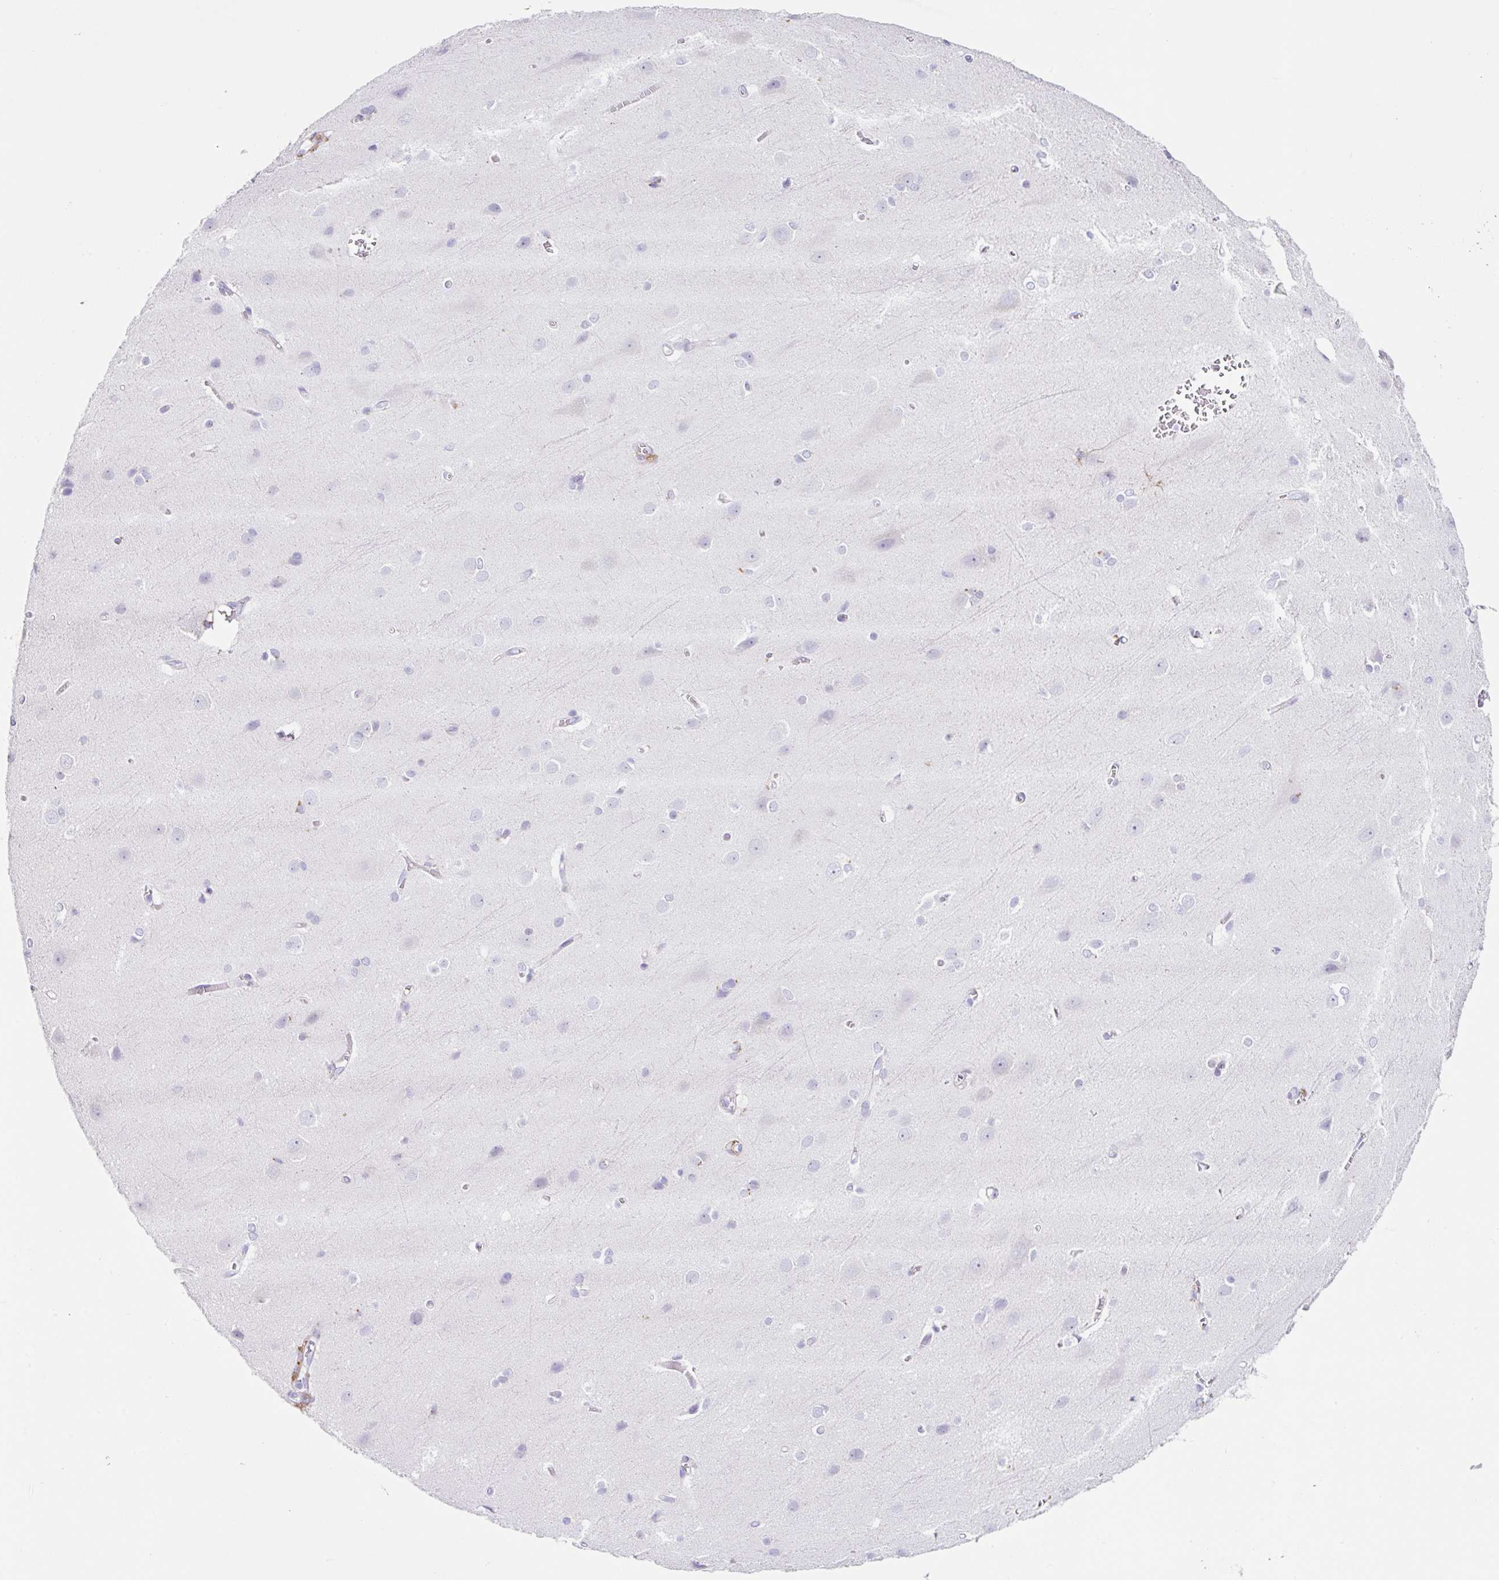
{"staining": {"intensity": "negative", "quantity": "none", "location": "none"}, "tissue": "cerebral cortex", "cell_type": "Endothelial cells", "image_type": "normal", "snomed": [{"axis": "morphology", "description": "Normal tissue, NOS"}, {"axis": "topography", "description": "Cerebral cortex"}], "caption": "Human cerebral cortex stained for a protein using IHC demonstrates no expression in endothelial cells.", "gene": "DKK4", "patient": {"sex": "male", "age": 37}}